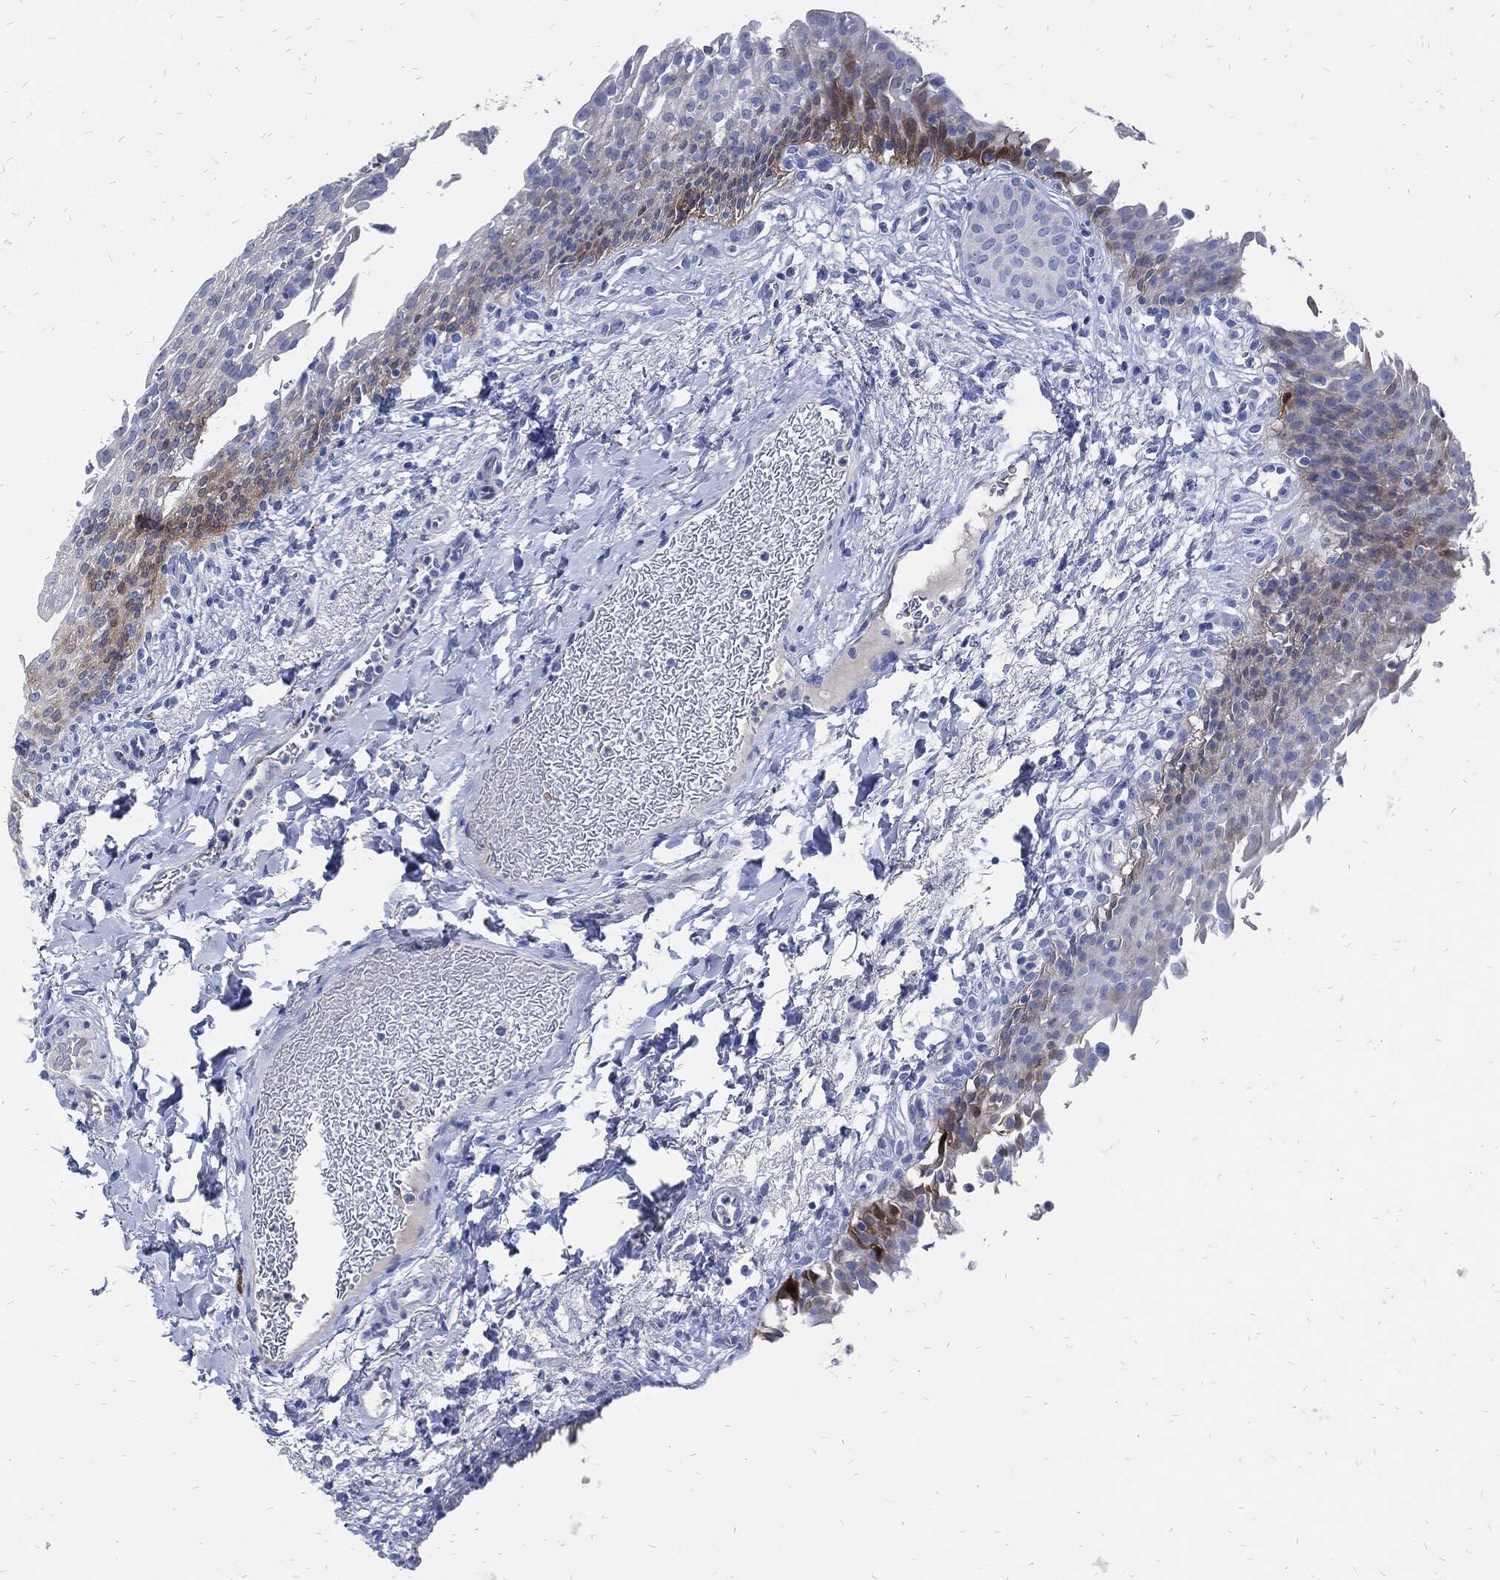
{"staining": {"intensity": "moderate", "quantity": "<25%", "location": "cytoplasmic/membranous"}, "tissue": "urinary bladder", "cell_type": "Urothelial cells", "image_type": "normal", "snomed": [{"axis": "morphology", "description": "Normal tissue, NOS"}, {"axis": "topography", "description": "Urinary bladder"}], "caption": "Unremarkable urinary bladder exhibits moderate cytoplasmic/membranous positivity in about <25% of urothelial cells, visualized by immunohistochemistry.", "gene": "FABP4", "patient": {"sex": "female", "age": 60}}